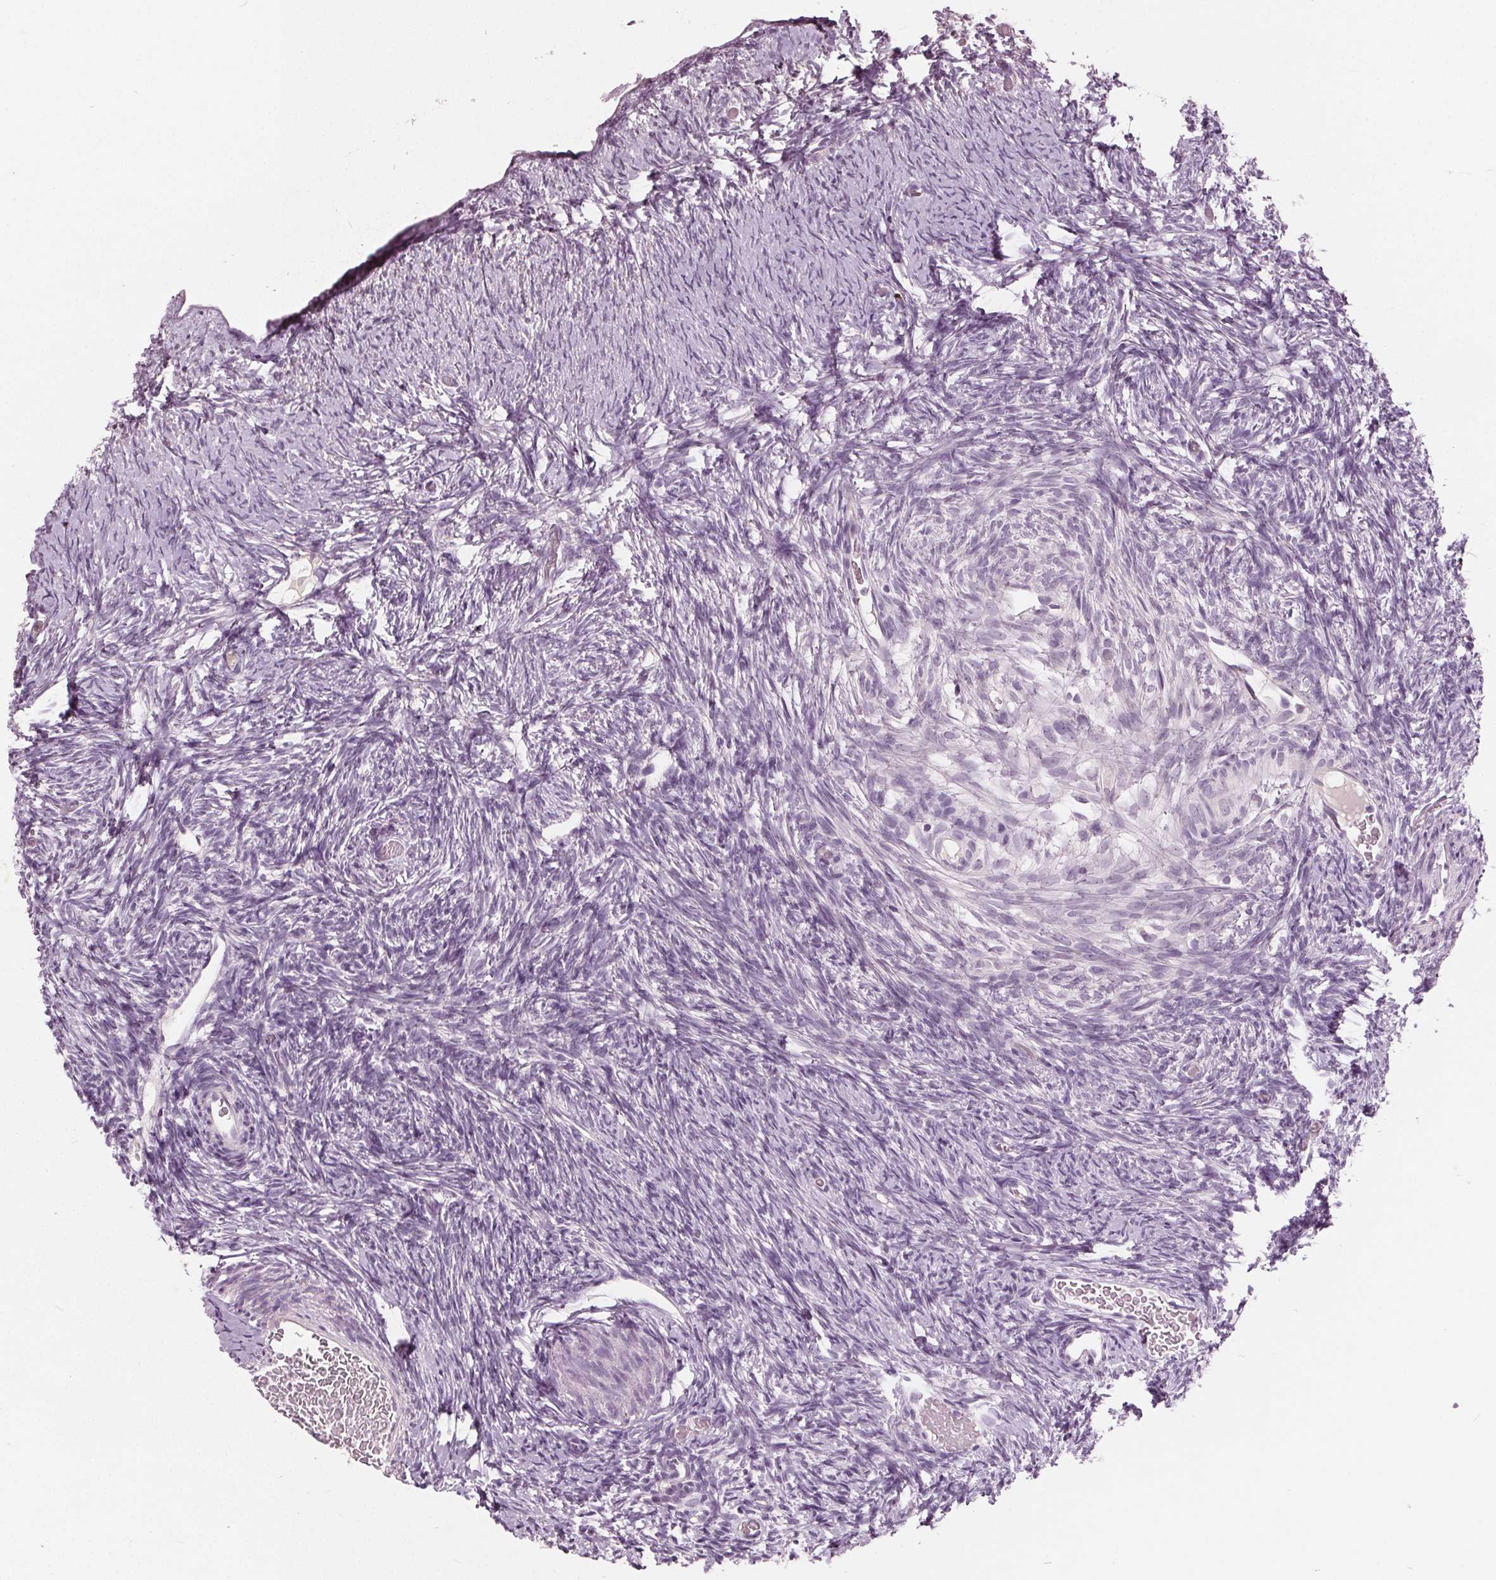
{"staining": {"intensity": "negative", "quantity": "none", "location": "none"}, "tissue": "ovary", "cell_type": "Follicle cells", "image_type": "normal", "snomed": [{"axis": "morphology", "description": "Normal tissue, NOS"}, {"axis": "topography", "description": "Ovary"}], "caption": "An immunohistochemistry (IHC) photomicrograph of normal ovary is shown. There is no staining in follicle cells of ovary. (DAB immunohistochemistry visualized using brightfield microscopy, high magnification).", "gene": "TKFC", "patient": {"sex": "female", "age": 39}}